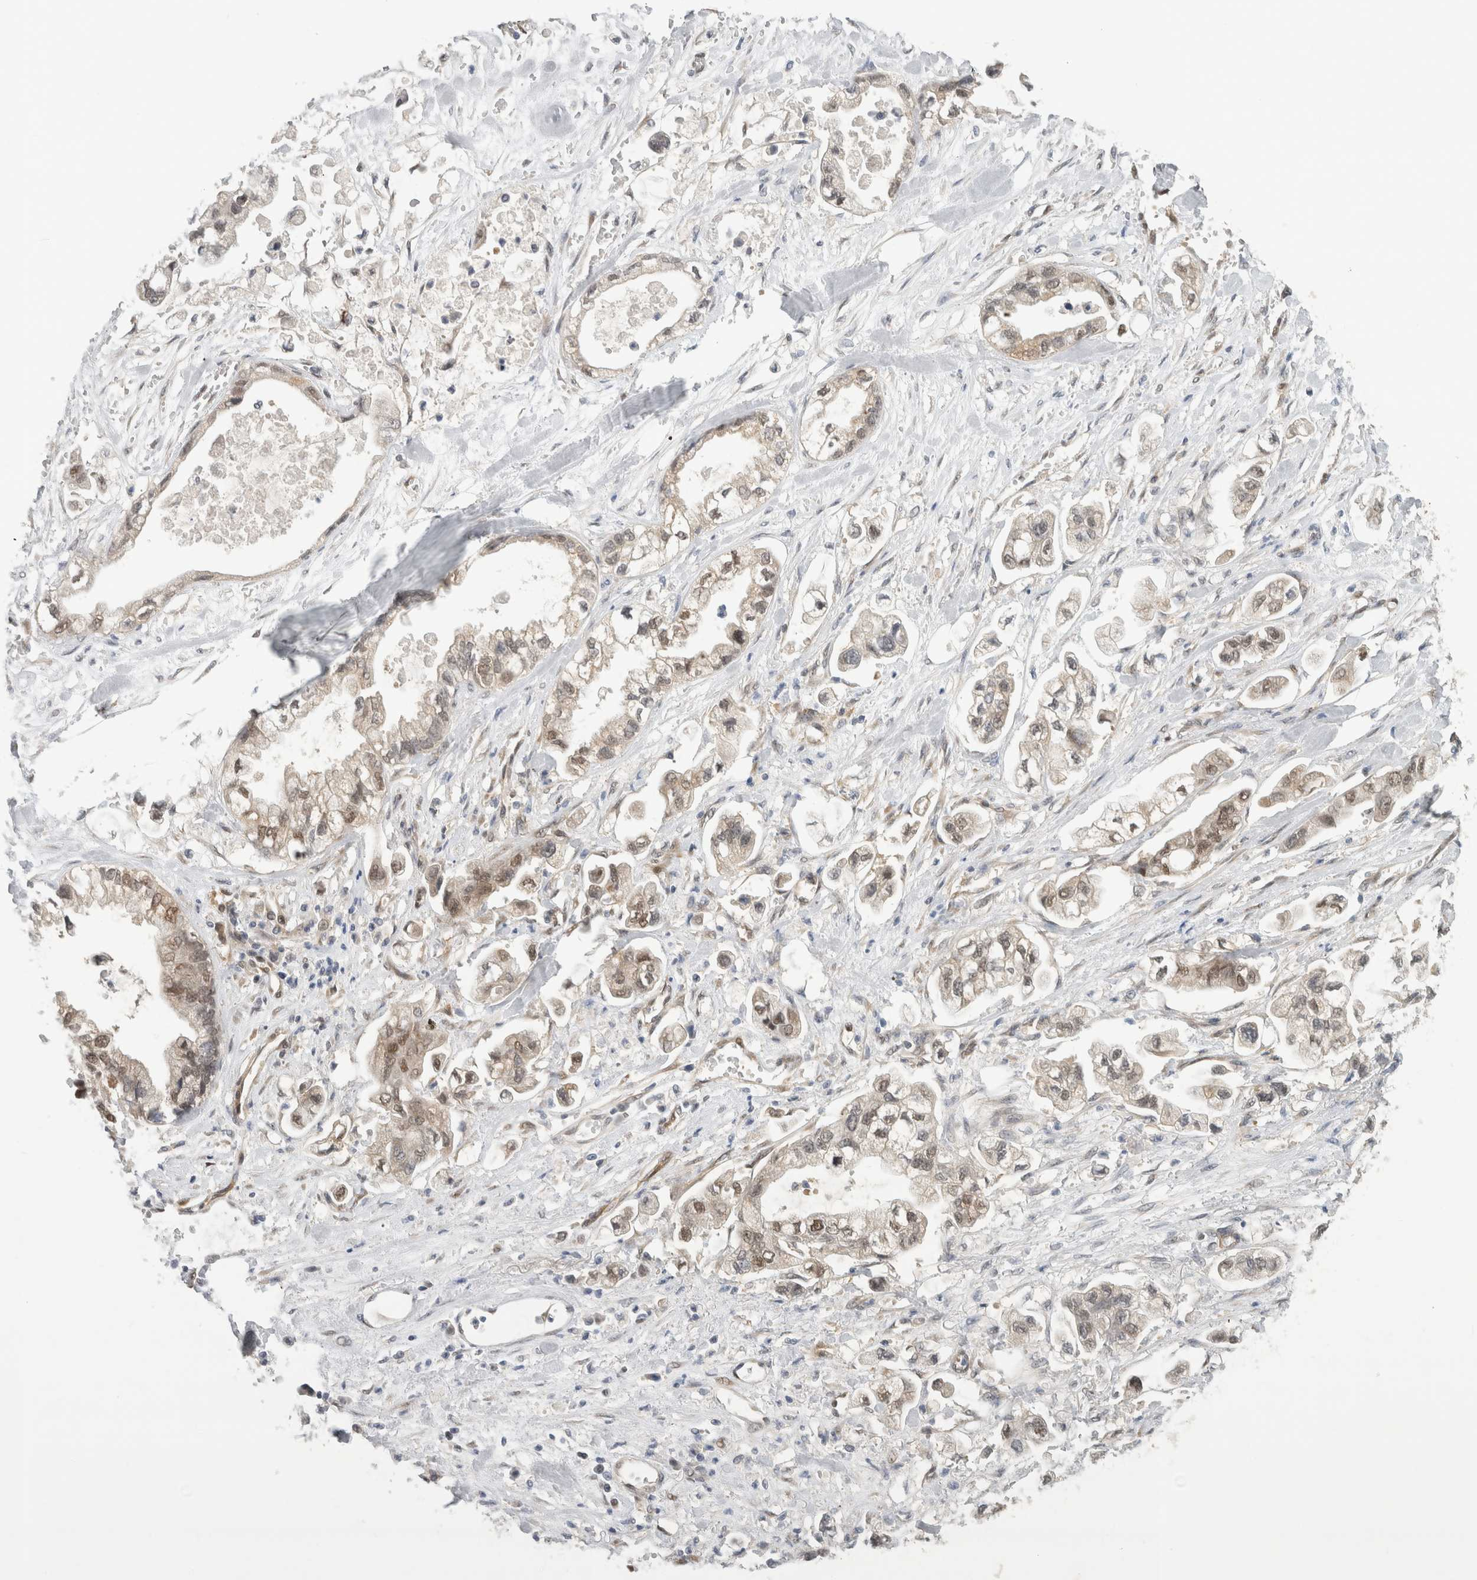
{"staining": {"intensity": "weak", "quantity": "25%-75%", "location": "nuclear"}, "tissue": "stomach cancer", "cell_type": "Tumor cells", "image_type": "cancer", "snomed": [{"axis": "morphology", "description": "Normal tissue, NOS"}, {"axis": "morphology", "description": "Adenocarcinoma, NOS"}, {"axis": "topography", "description": "Stomach"}], "caption": "This histopathology image shows immunohistochemistry (IHC) staining of human stomach cancer (adenocarcinoma), with low weak nuclear expression in approximately 25%-75% of tumor cells.", "gene": "EIF4G3", "patient": {"sex": "male", "age": 62}}